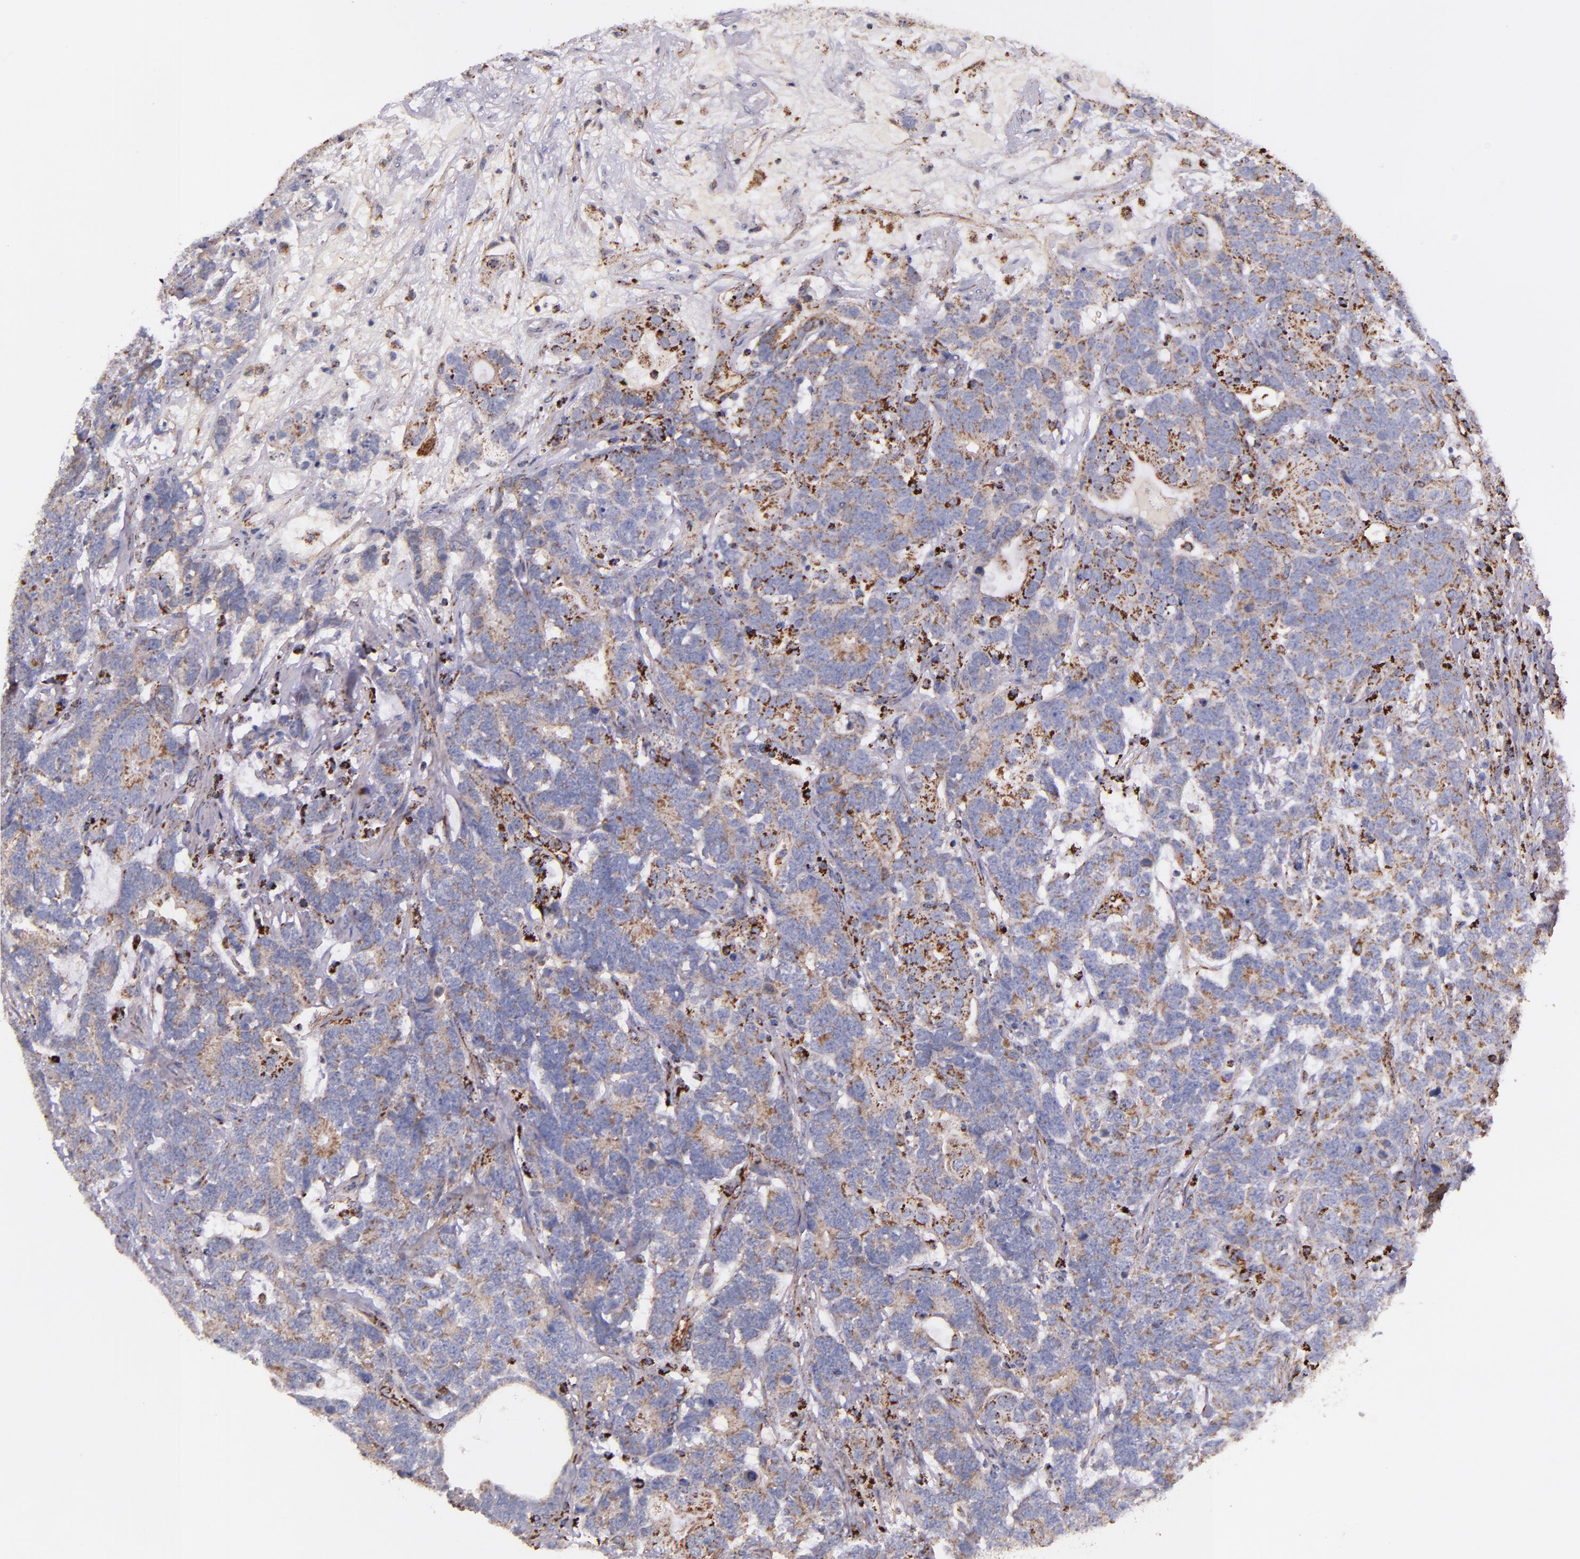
{"staining": {"intensity": "moderate", "quantity": "<25%", "location": "cytoplasmic/membranous"}, "tissue": "testis cancer", "cell_type": "Tumor cells", "image_type": "cancer", "snomed": [{"axis": "morphology", "description": "Carcinoma, Embryonal, NOS"}, {"axis": "topography", "description": "Testis"}], "caption": "Moderate cytoplasmic/membranous protein expression is identified in about <25% of tumor cells in embryonal carcinoma (testis).", "gene": "IDH3G", "patient": {"sex": "male", "age": 26}}